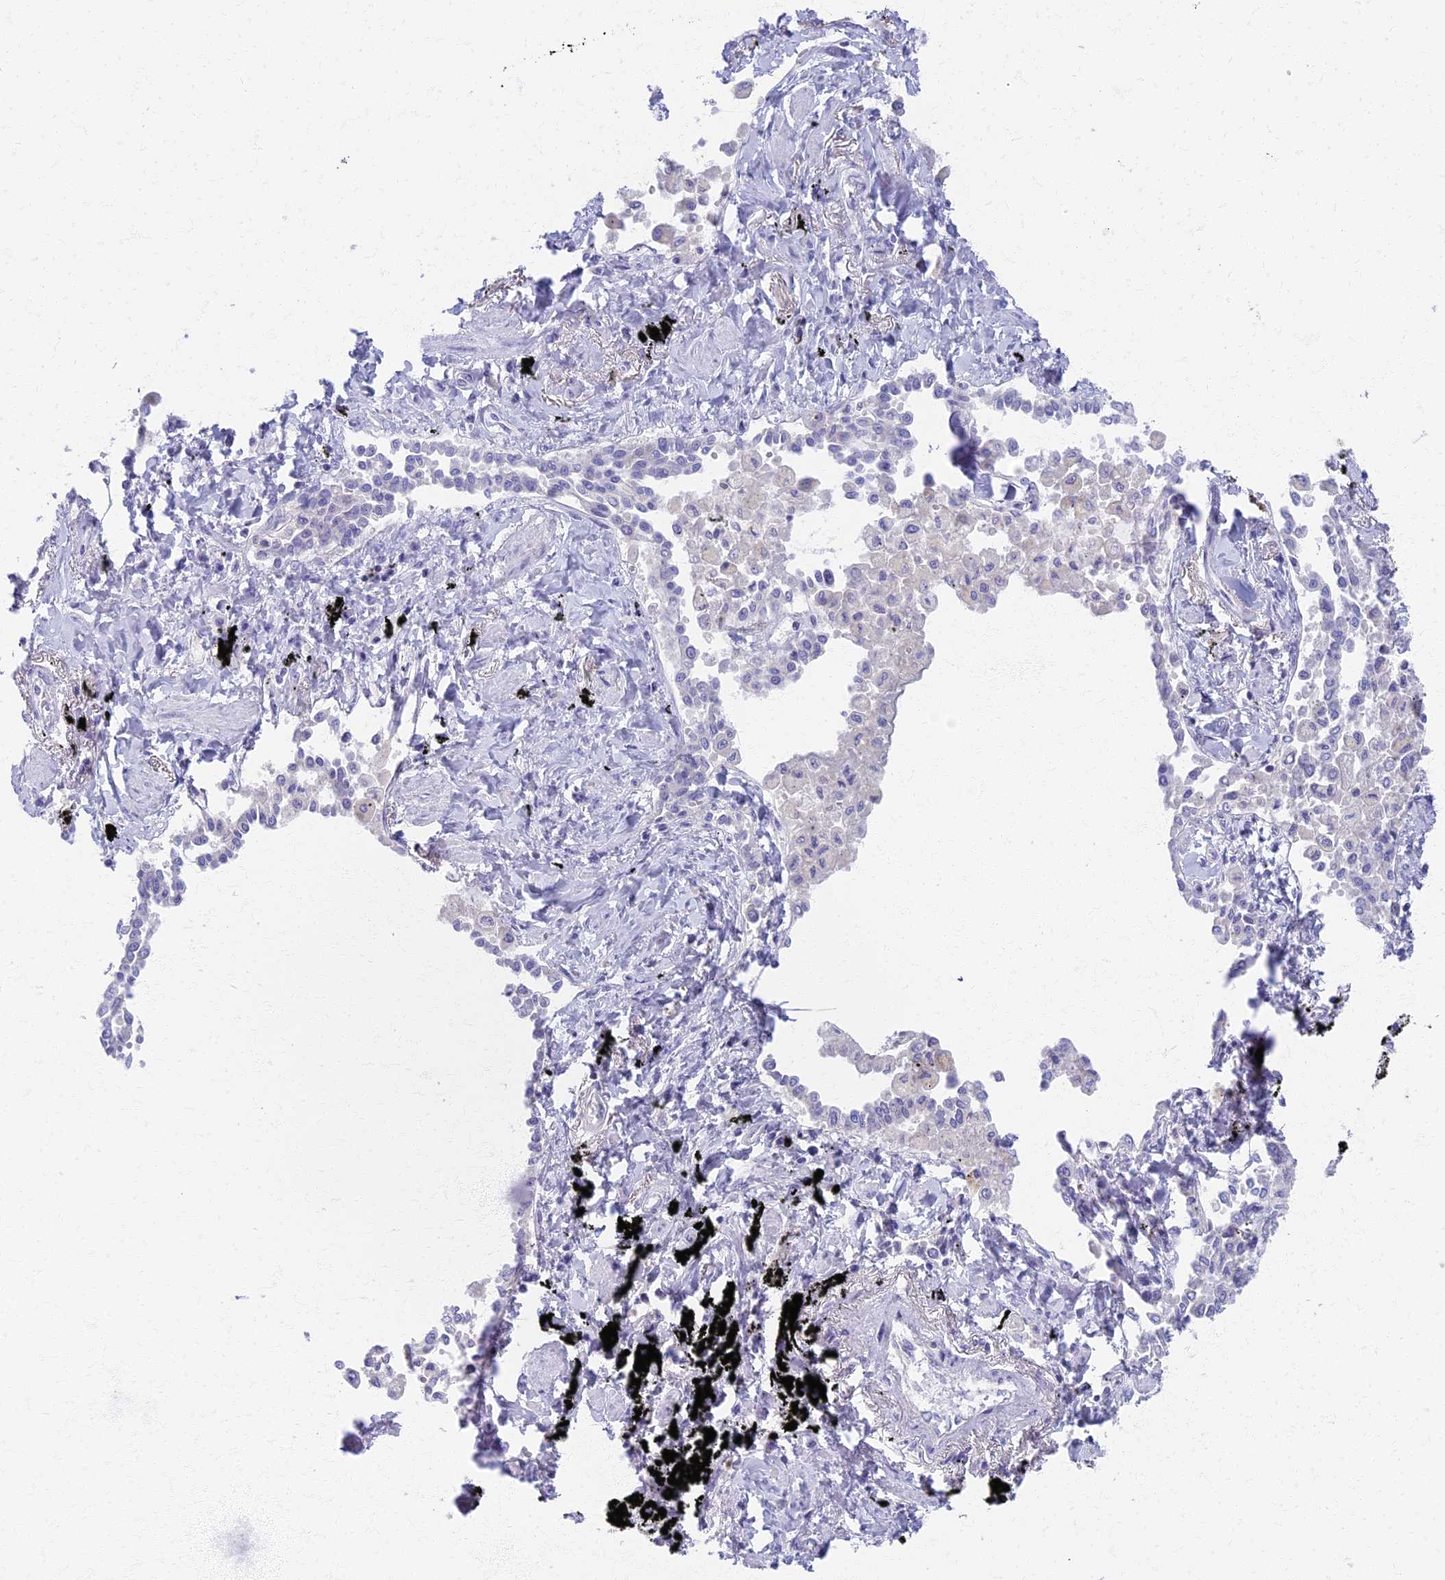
{"staining": {"intensity": "negative", "quantity": "none", "location": "none"}, "tissue": "lung cancer", "cell_type": "Tumor cells", "image_type": "cancer", "snomed": [{"axis": "morphology", "description": "Adenocarcinoma, NOS"}, {"axis": "topography", "description": "Lung"}], "caption": "This histopathology image is of lung cancer stained with immunohistochemistry (IHC) to label a protein in brown with the nuclei are counter-stained blue. There is no positivity in tumor cells.", "gene": "AP4E1", "patient": {"sex": "male", "age": 67}}